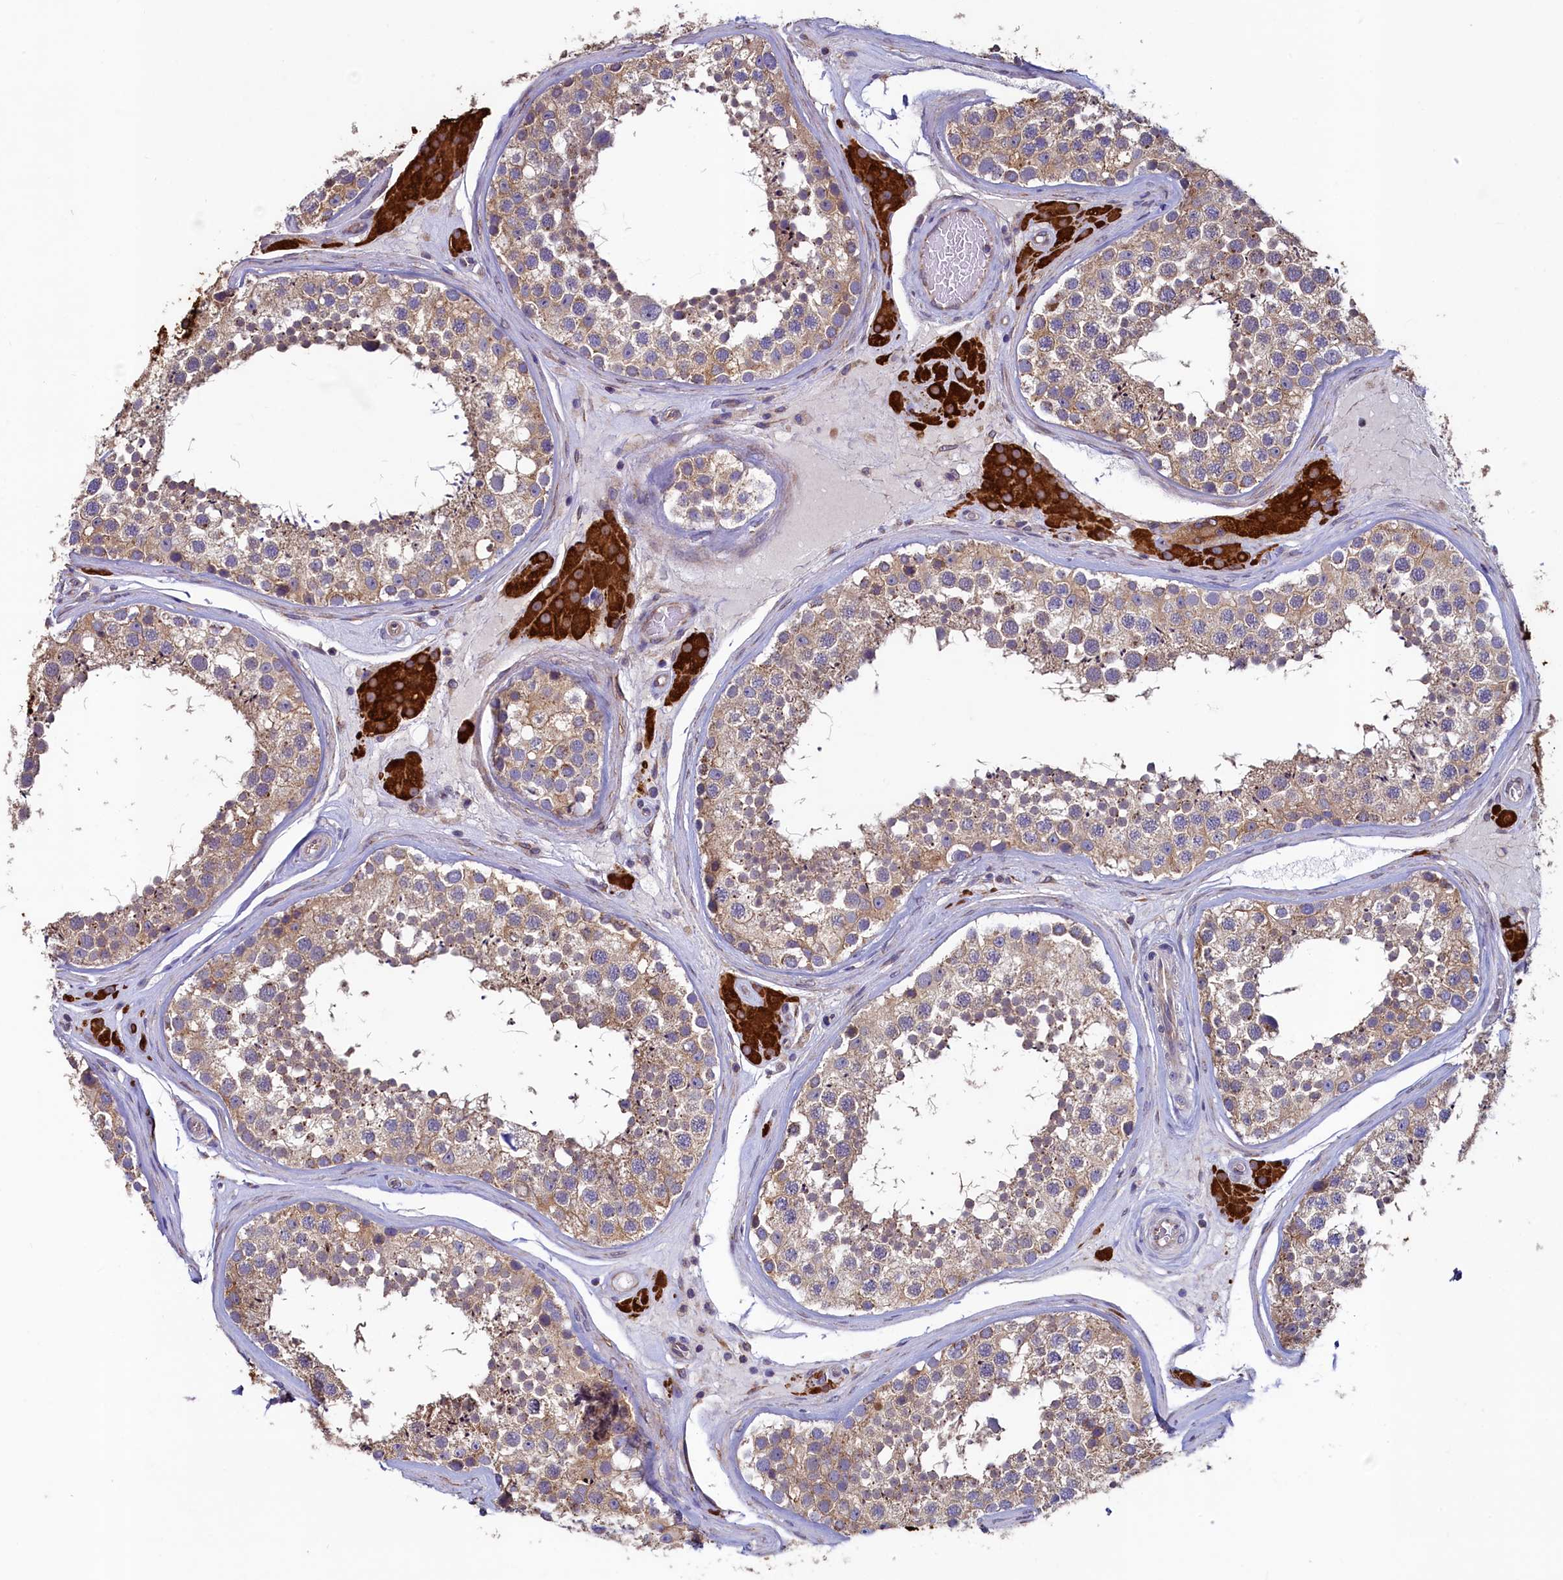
{"staining": {"intensity": "moderate", "quantity": ">75%", "location": "cytoplasmic/membranous"}, "tissue": "testis", "cell_type": "Cells in seminiferous ducts", "image_type": "normal", "snomed": [{"axis": "morphology", "description": "Normal tissue, NOS"}, {"axis": "topography", "description": "Testis"}], "caption": "Unremarkable testis reveals moderate cytoplasmic/membranous staining in approximately >75% of cells in seminiferous ducts, visualized by immunohistochemistry.", "gene": "SPATA2L", "patient": {"sex": "male", "age": 46}}